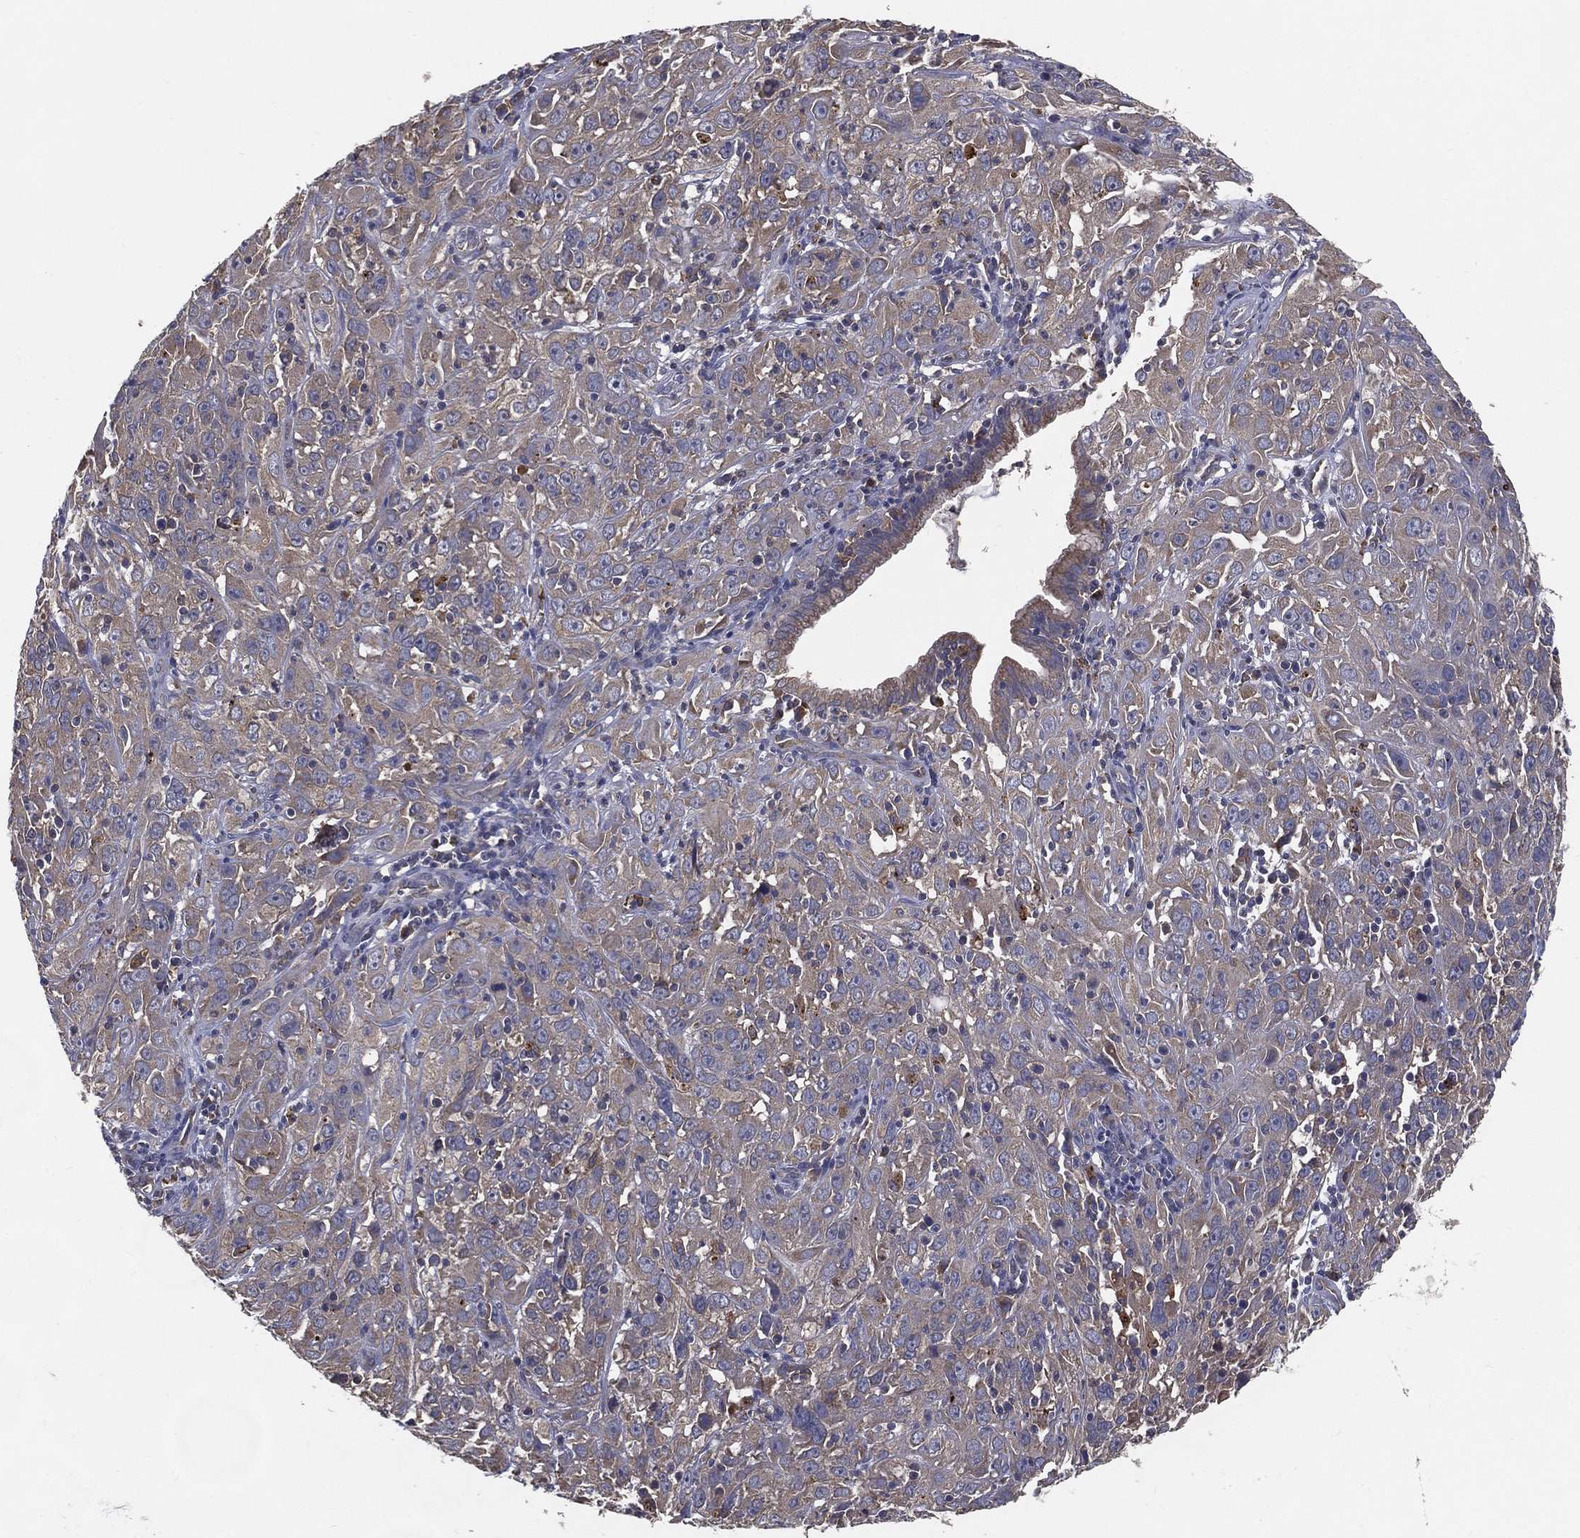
{"staining": {"intensity": "weak", "quantity": "25%-75%", "location": "cytoplasmic/membranous"}, "tissue": "cervical cancer", "cell_type": "Tumor cells", "image_type": "cancer", "snomed": [{"axis": "morphology", "description": "Squamous cell carcinoma, NOS"}, {"axis": "topography", "description": "Cervix"}], "caption": "Weak cytoplasmic/membranous positivity is identified in about 25%-75% of tumor cells in cervical squamous cell carcinoma.", "gene": "MT-ND1", "patient": {"sex": "female", "age": 32}}